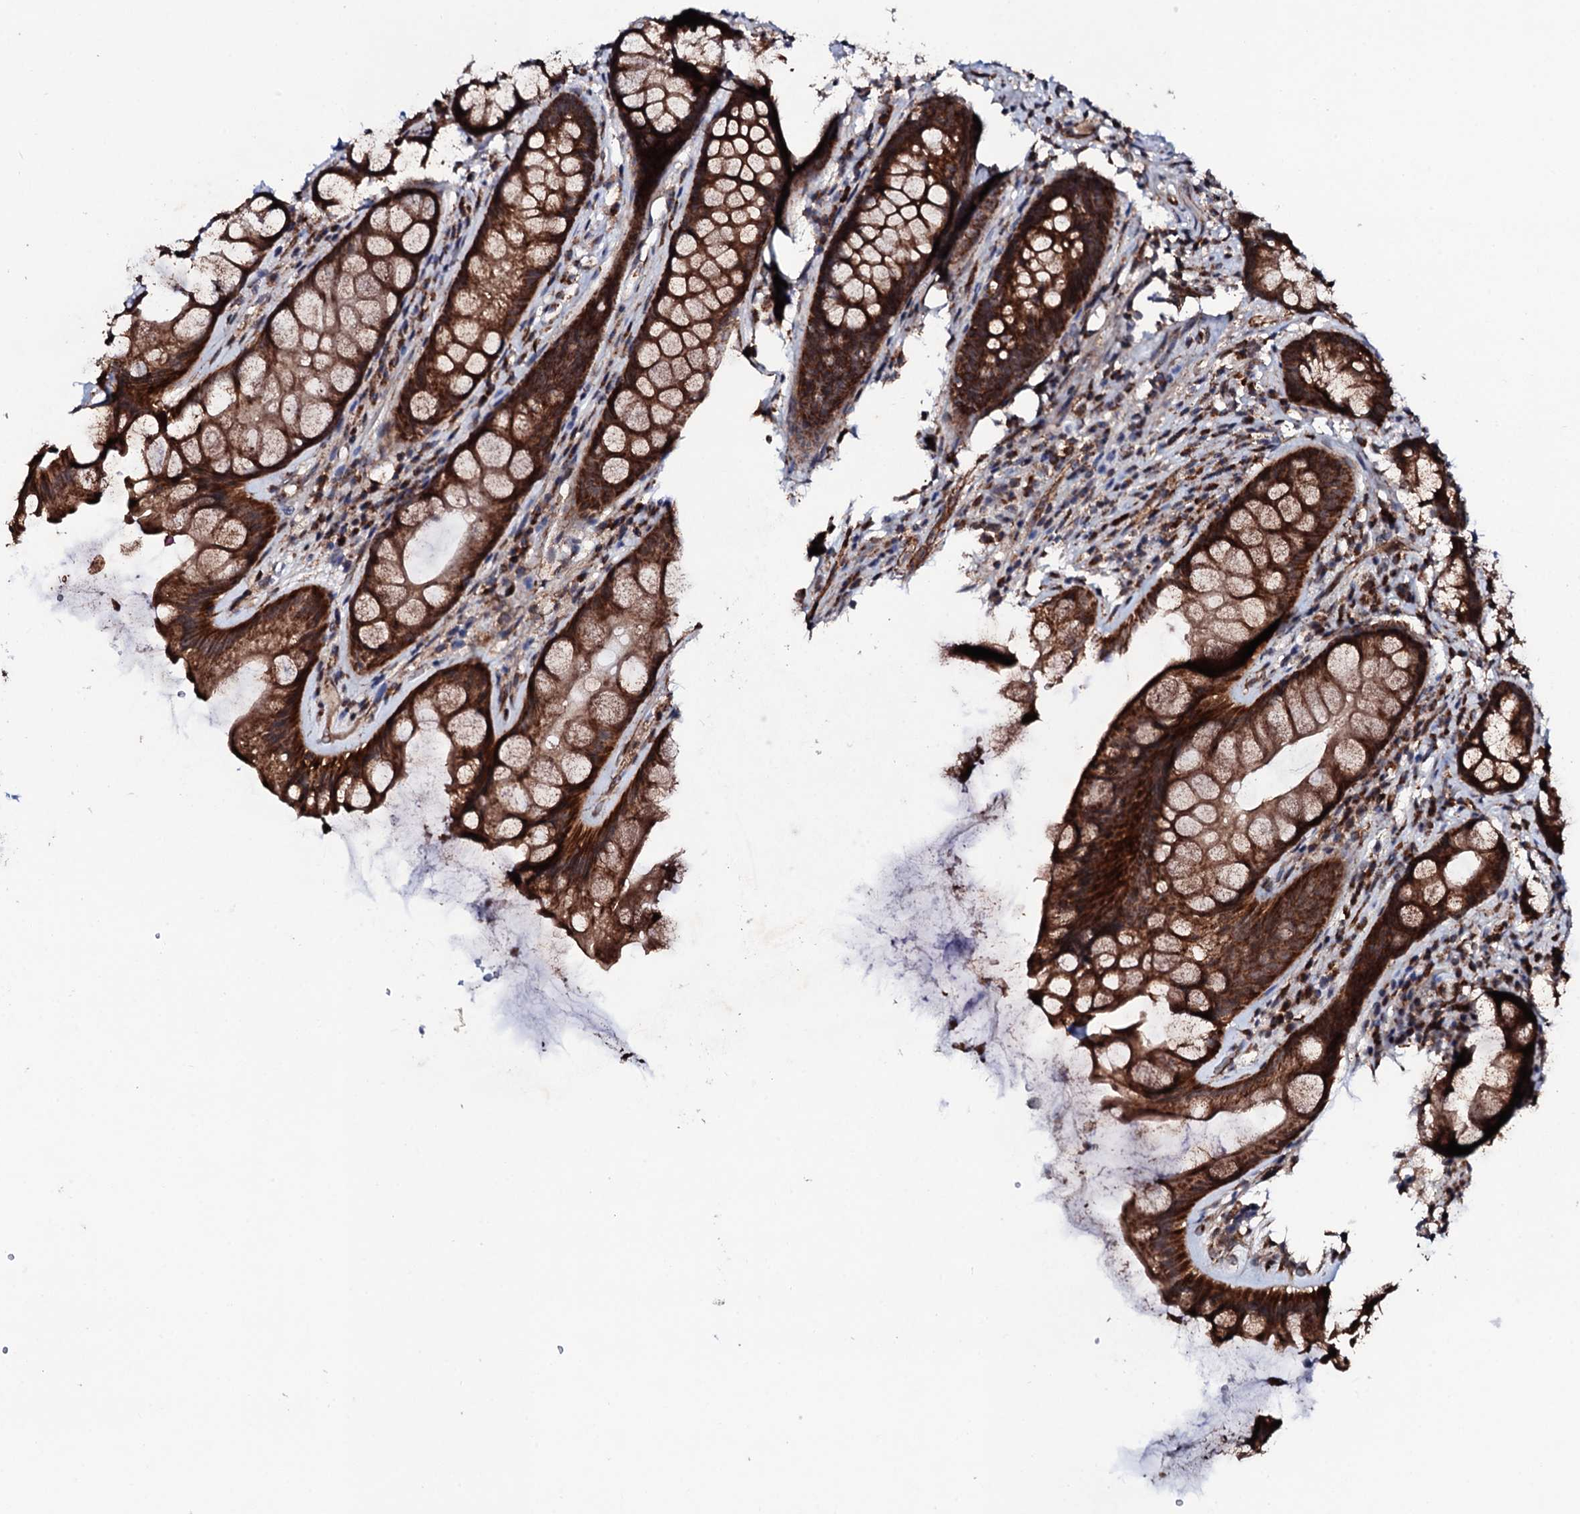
{"staining": {"intensity": "strong", "quantity": ">75%", "location": "cytoplasmic/membranous"}, "tissue": "rectum", "cell_type": "Glandular cells", "image_type": "normal", "snomed": [{"axis": "morphology", "description": "Normal tissue, NOS"}, {"axis": "topography", "description": "Rectum"}], "caption": "IHC histopathology image of benign rectum stained for a protein (brown), which displays high levels of strong cytoplasmic/membranous staining in approximately >75% of glandular cells.", "gene": "MTIF3", "patient": {"sex": "male", "age": 74}}